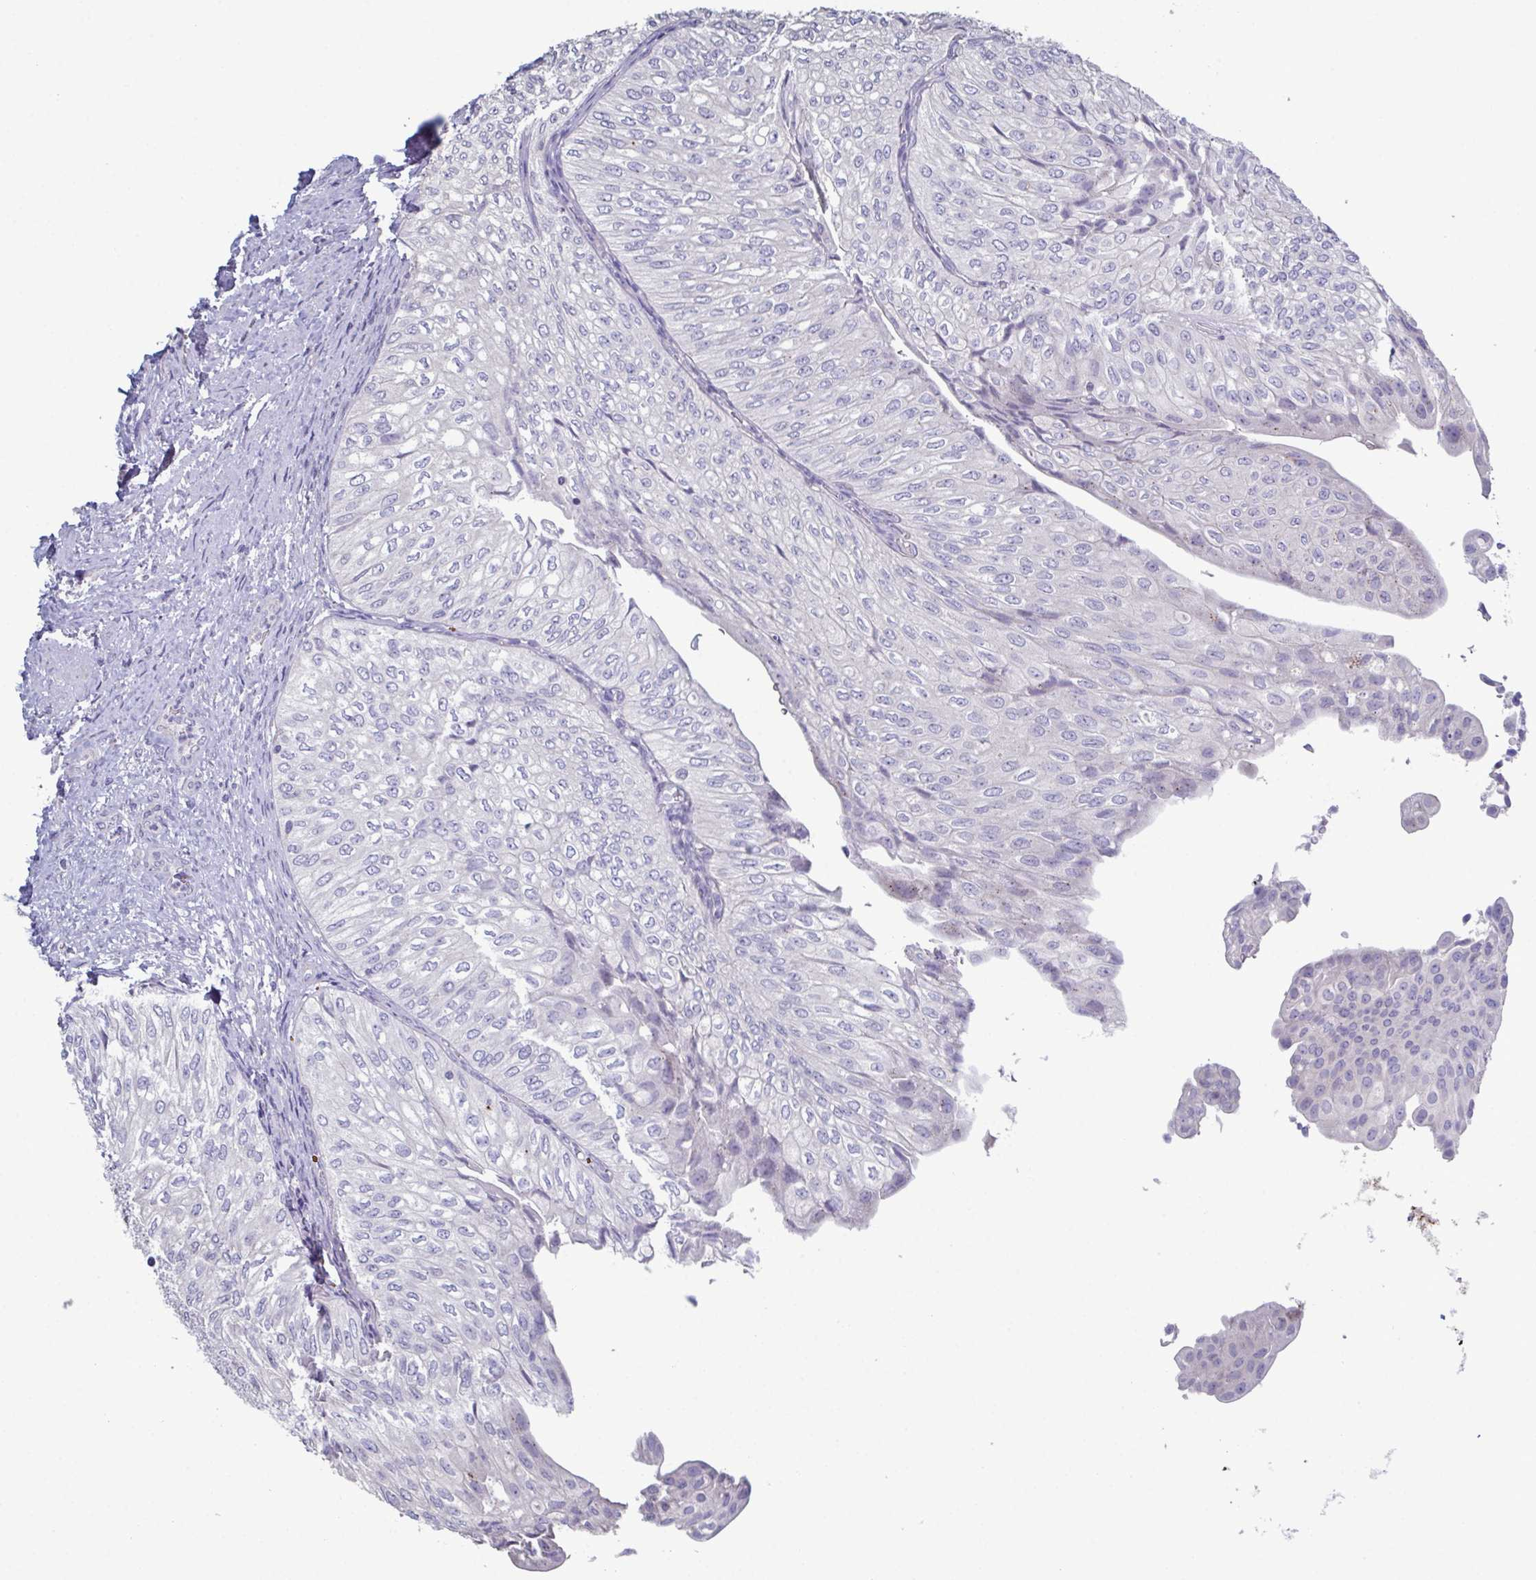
{"staining": {"intensity": "negative", "quantity": "none", "location": "none"}, "tissue": "urothelial cancer", "cell_type": "Tumor cells", "image_type": "cancer", "snomed": [{"axis": "morphology", "description": "Urothelial carcinoma, NOS"}, {"axis": "topography", "description": "Urinary bladder"}], "caption": "This is a micrograph of immunohistochemistry (IHC) staining of urothelial cancer, which shows no staining in tumor cells.", "gene": "GLDC", "patient": {"sex": "male", "age": 62}}